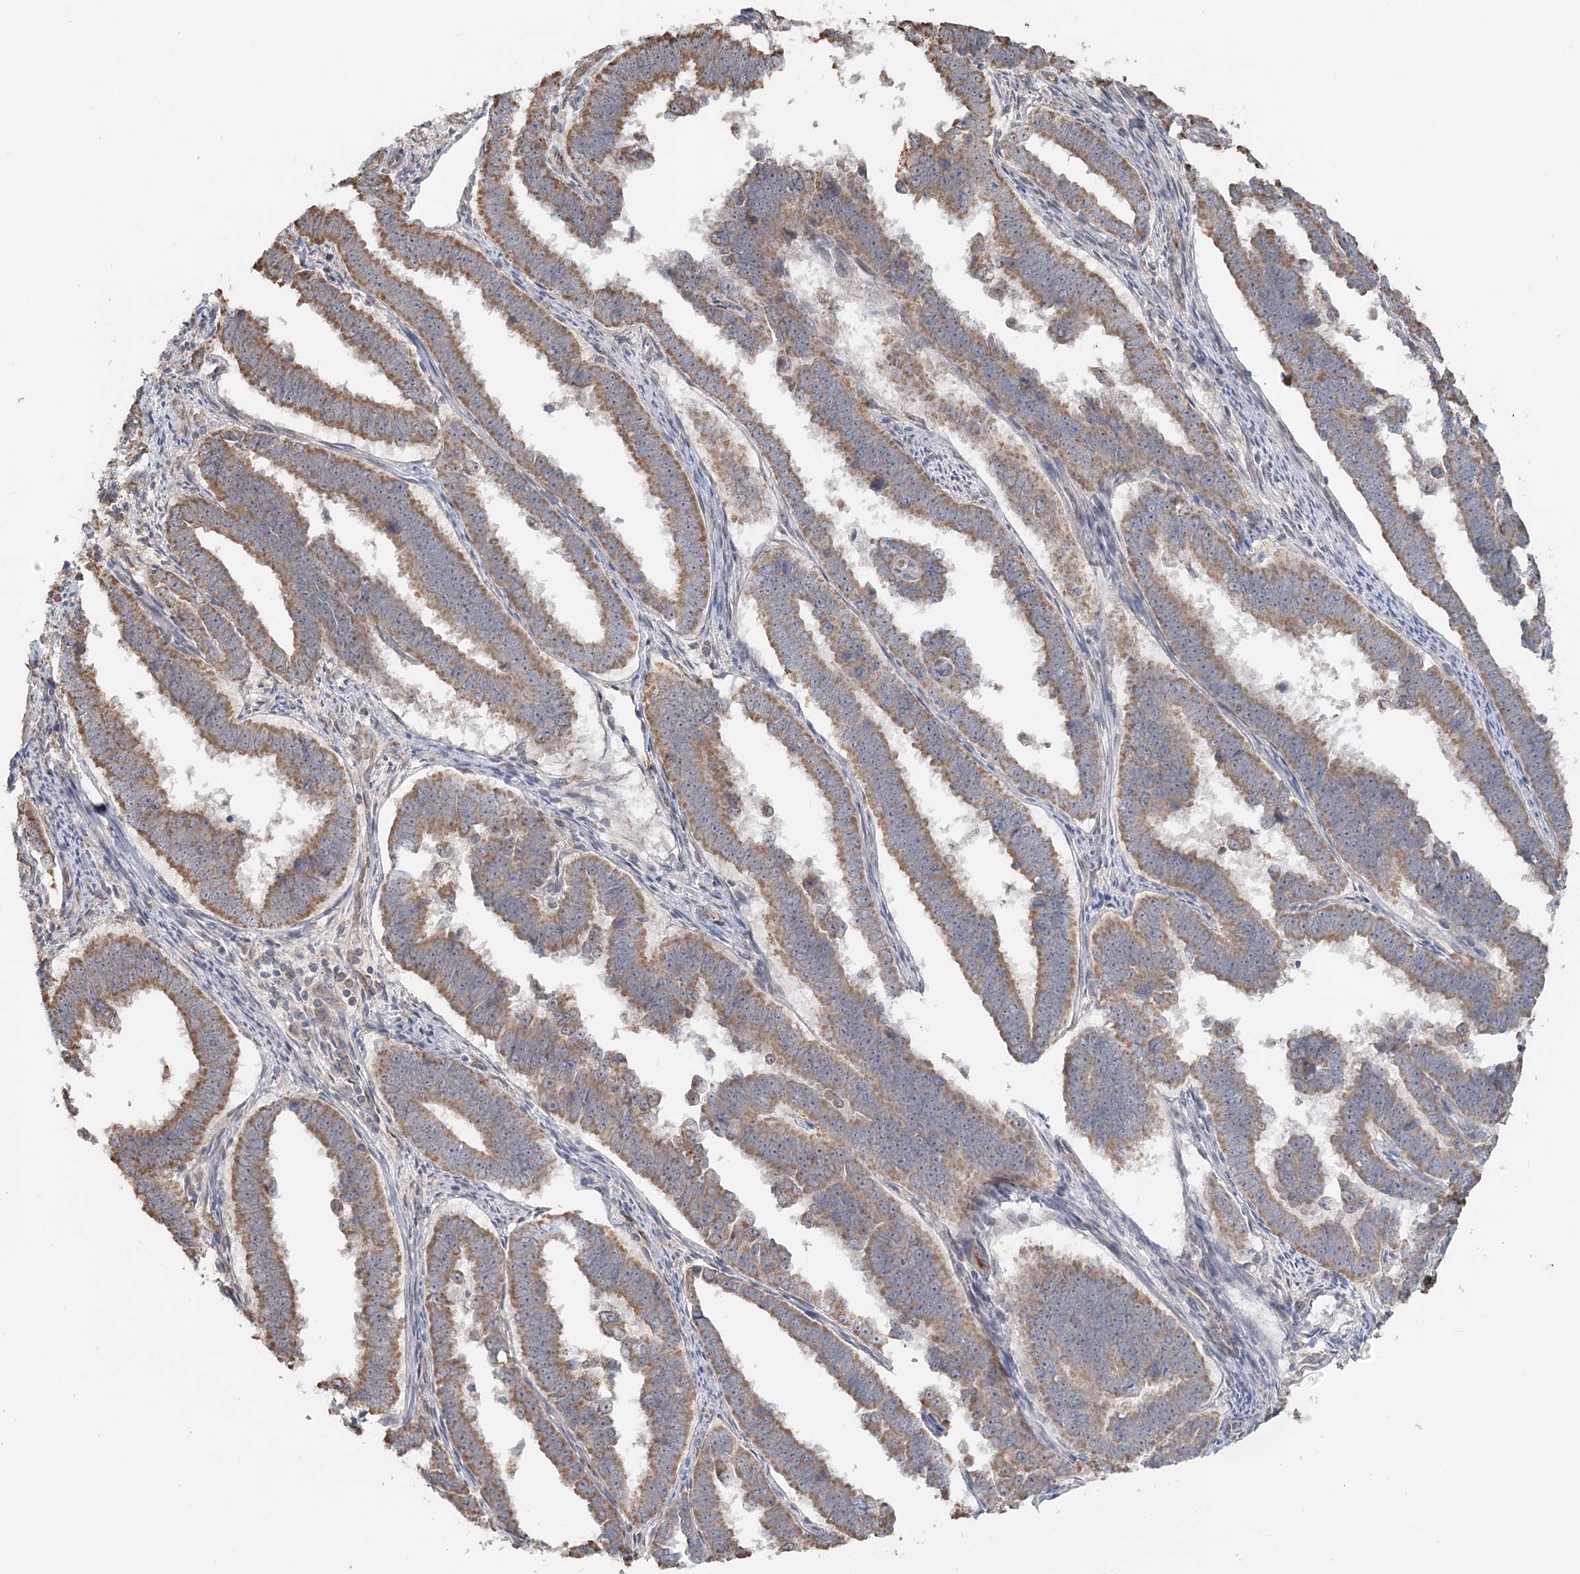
{"staining": {"intensity": "moderate", "quantity": ">75%", "location": "cytoplasmic/membranous"}, "tissue": "endometrial cancer", "cell_type": "Tumor cells", "image_type": "cancer", "snomed": [{"axis": "morphology", "description": "Adenocarcinoma, NOS"}, {"axis": "topography", "description": "Endometrium"}], "caption": "This is an image of immunohistochemistry staining of endometrial cancer, which shows moderate staining in the cytoplasmic/membranous of tumor cells.", "gene": "FBXO38", "patient": {"sex": "female", "age": 75}}